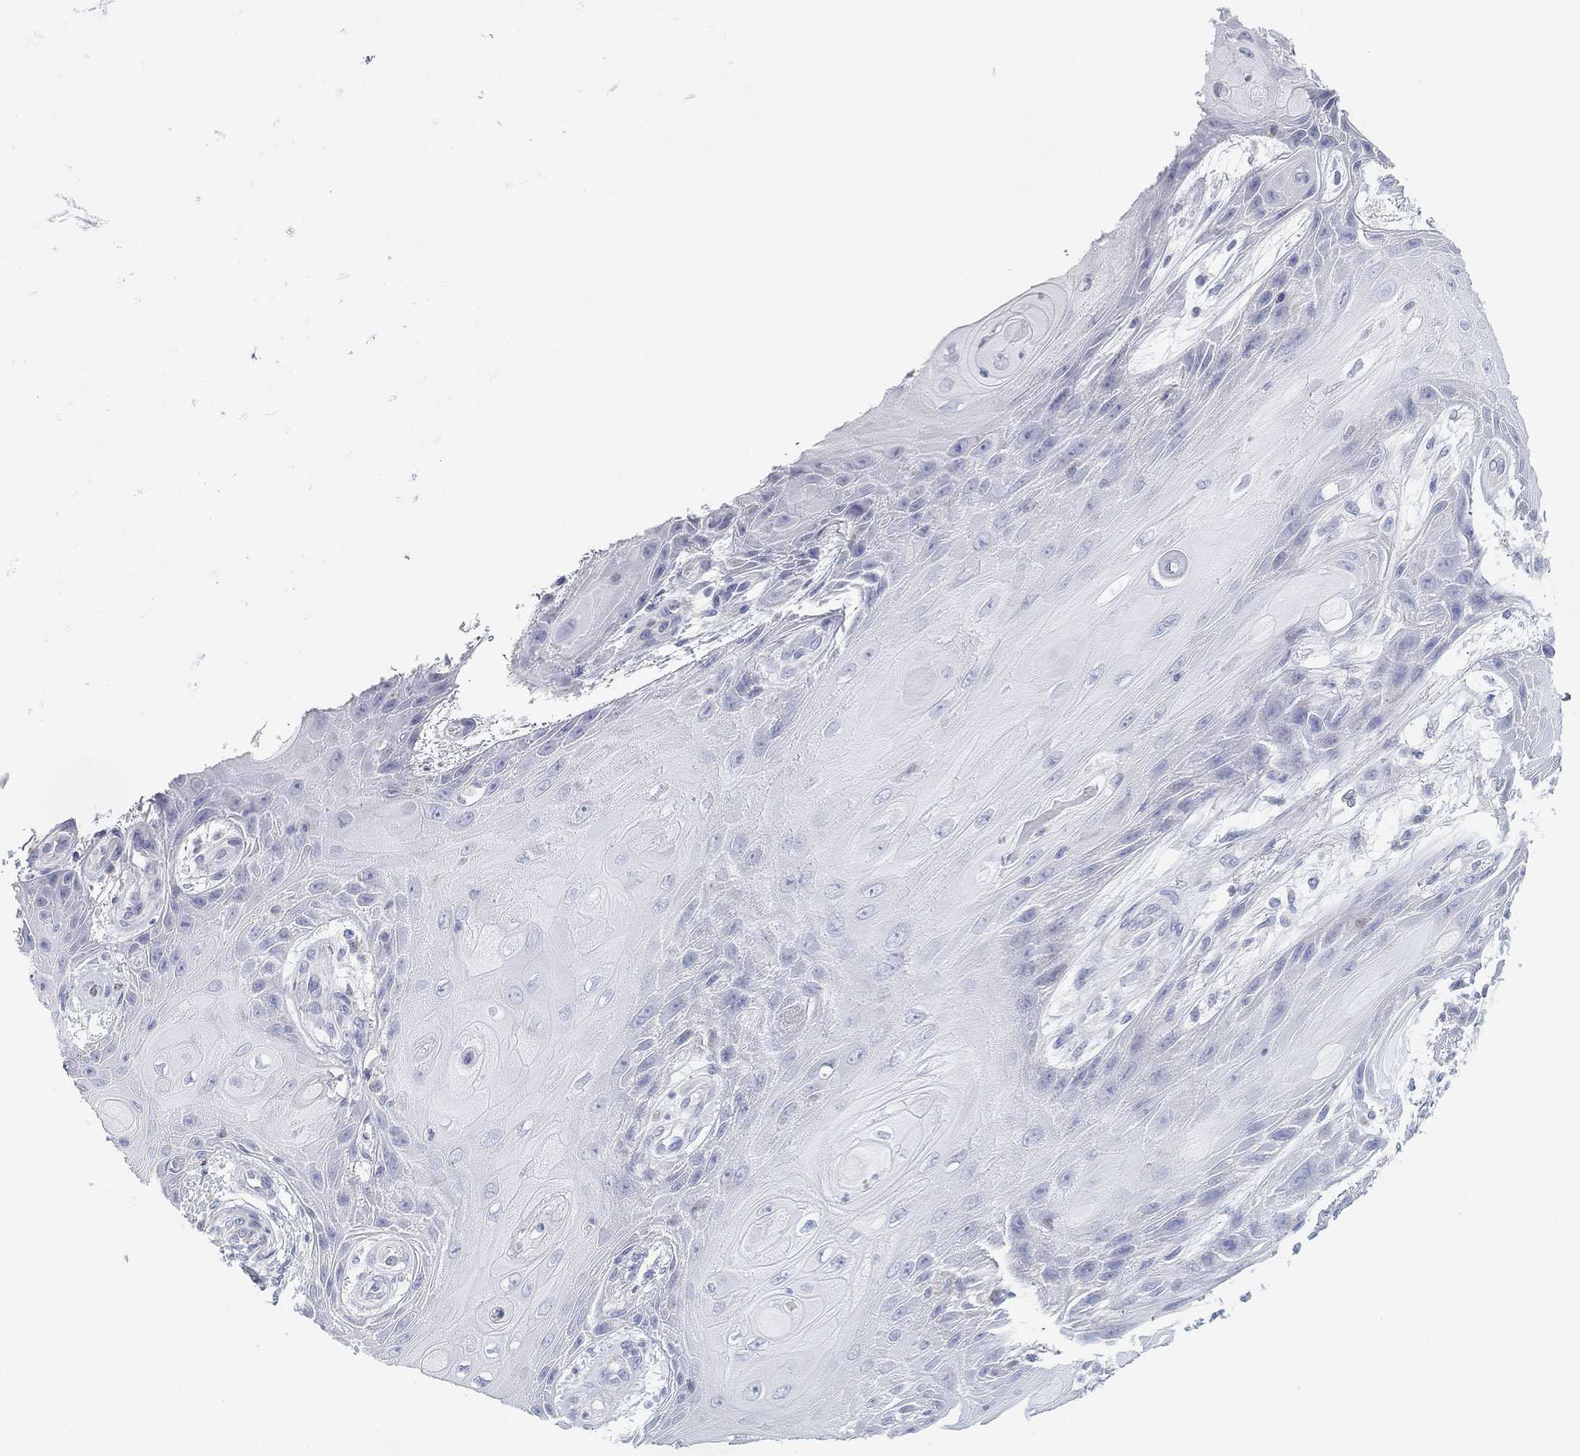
{"staining": {"intensity": "negative", "quantity": "none", "location": "none"}, "tissue": "skin cancer", "cell_type": "Tumor cells", "image_type": "cancer", "snomed": [{"axis": "morphology", "description": "Squamous cell carcinoma, NOS"}, {"axis": "topography", "description": "Skin"}], "caption": "An immunohistochemistry (IHC) micrograph of skin cancer is shown. There is no staining in tumor cells of skin cancer.", "gene": "GPR61", "patient": {"sex": "male", "age": 62}}